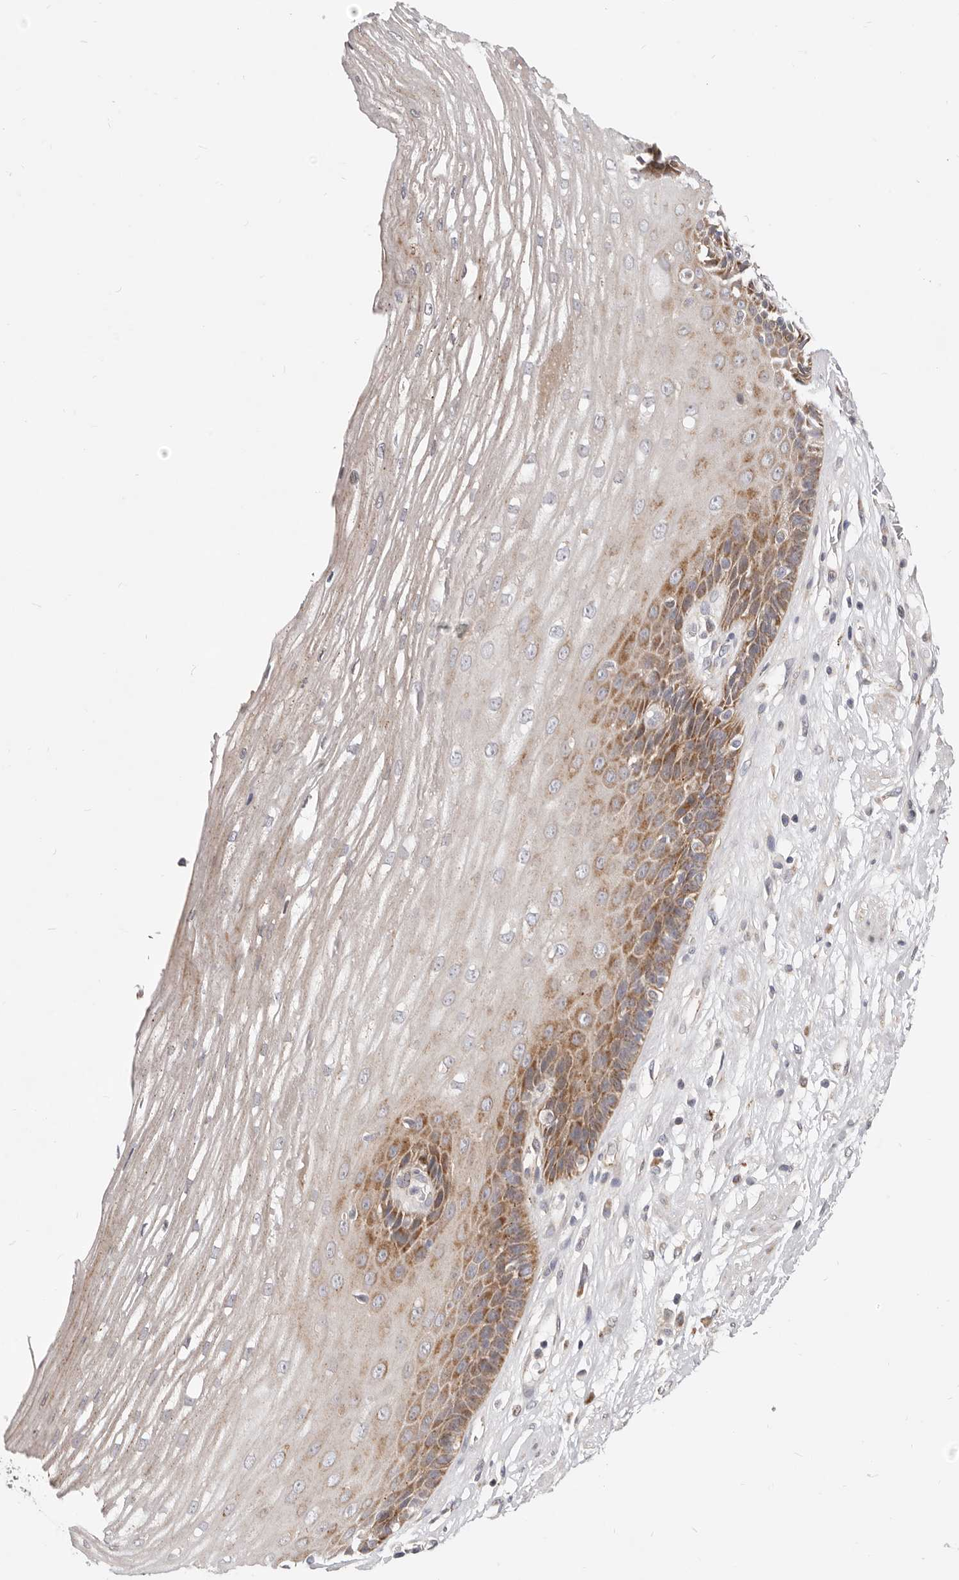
{"staining": {"intensity": "moderate", "quantity": "25%-75%", "location": "cytoplasmic/membranous"}, "tissue": "esophagus", "cell_type": "Squamous epithelial cells", "image_type": "normal", "snomed": [{"axis": "morphology", "description": "Normal tissue, NOS"}, {"axis": "topography", "description": "Esophagus"}], "caption": "Immunohistochemistry image of normal esophagus stained for a protein (brown), which shows medium levels of moderate cytoplasmic/membranous expression in approximately 25%-75% of squamous epithelial cells.", "gene": "TOR3A", "patient": {"sex": "male", "age": 62}}